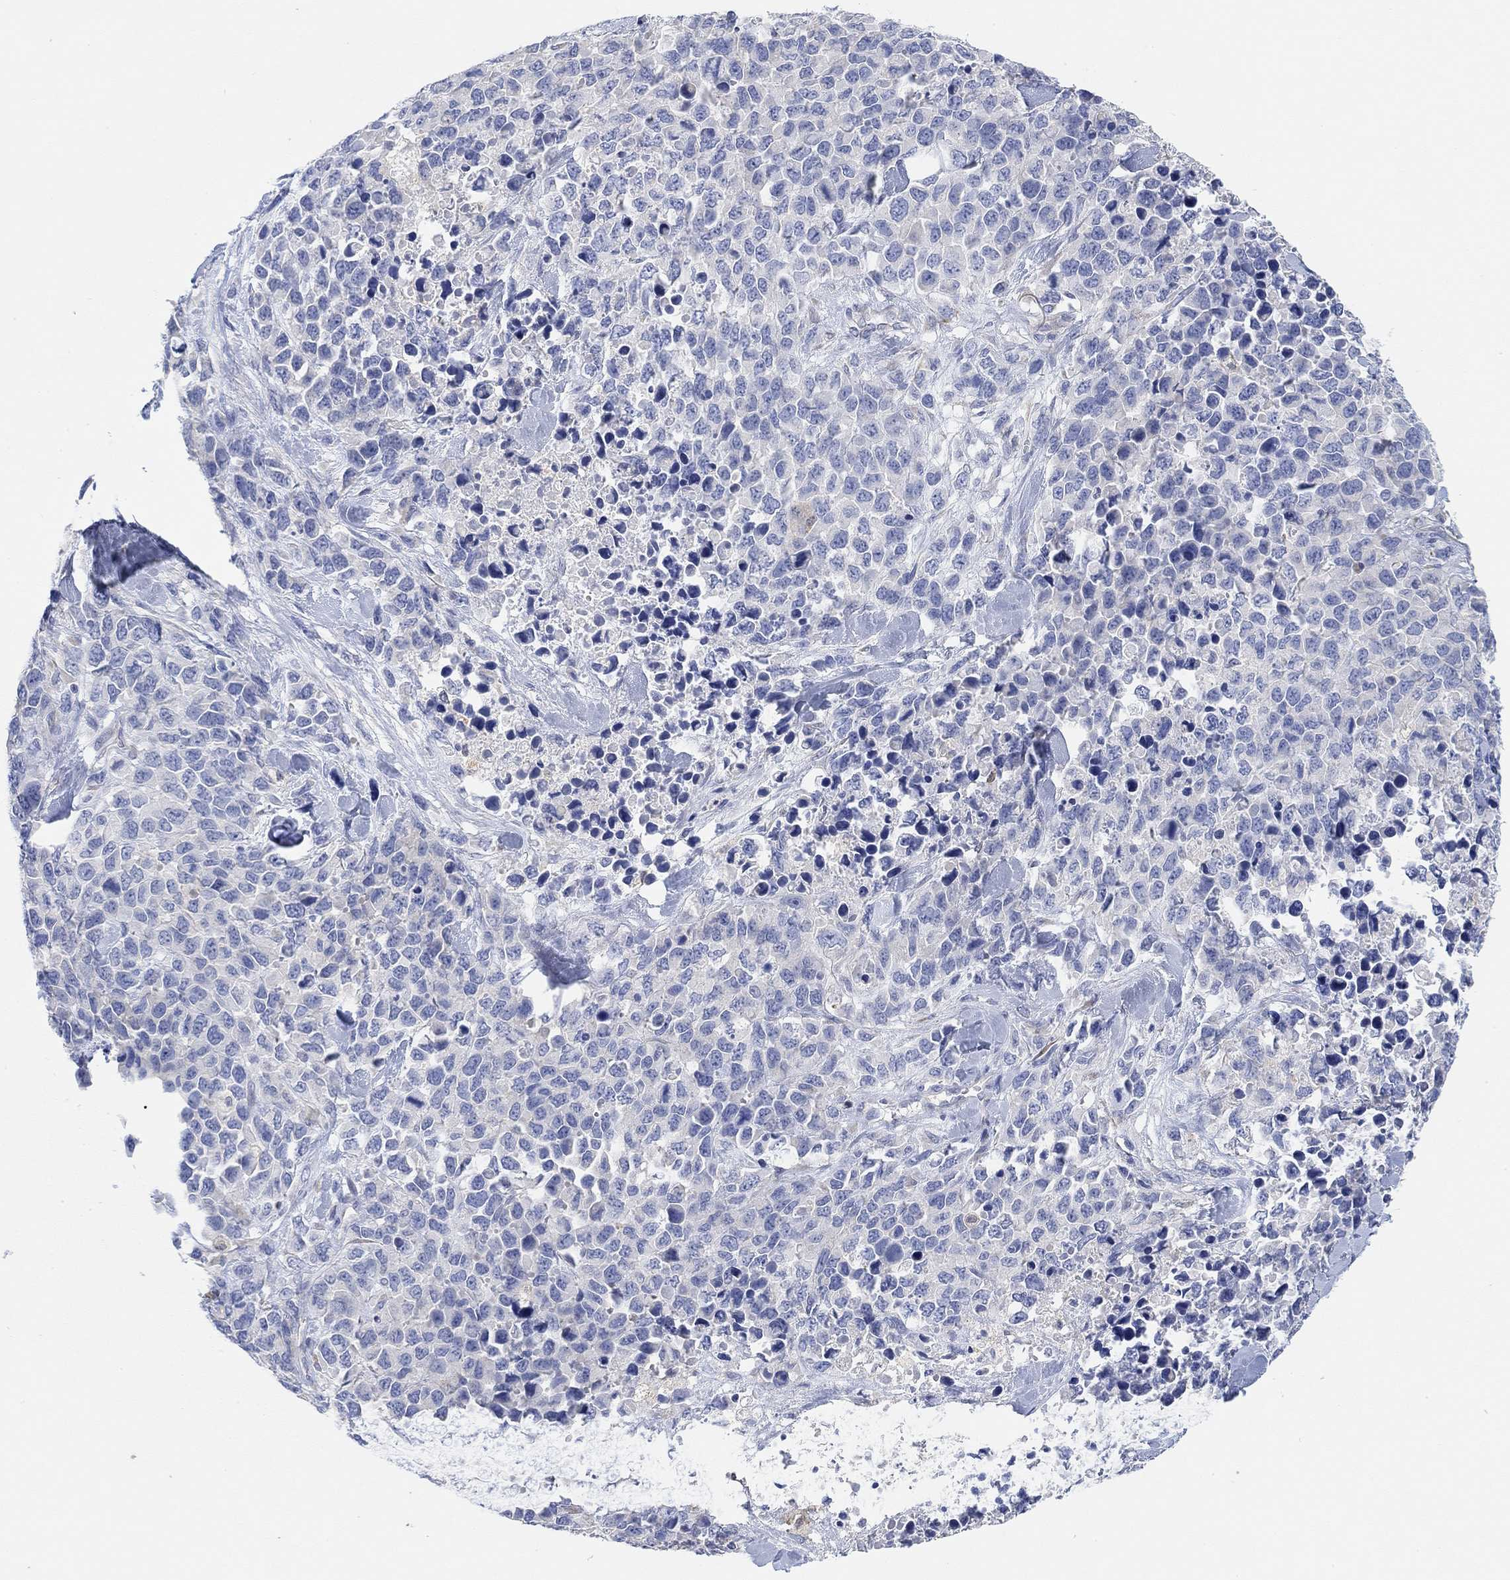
{"staining": {"intensity": "negative", "quantity": "none", "location": "none"}, "tissue": "melanoma", "cell_type": "Tumor cells", "image_type": "cancer", "snomed": [{"axis": "morphology", "description": "Malignant melanoma, Metastatic site"}, {"axis": "topography", "description": "Skin"}], "caption": "IHC of malignant melanoma (metastatic site) displays no expression in tumor cells.", "gene": "RGS1", "patient": {"sex": "male", "age": 84}}